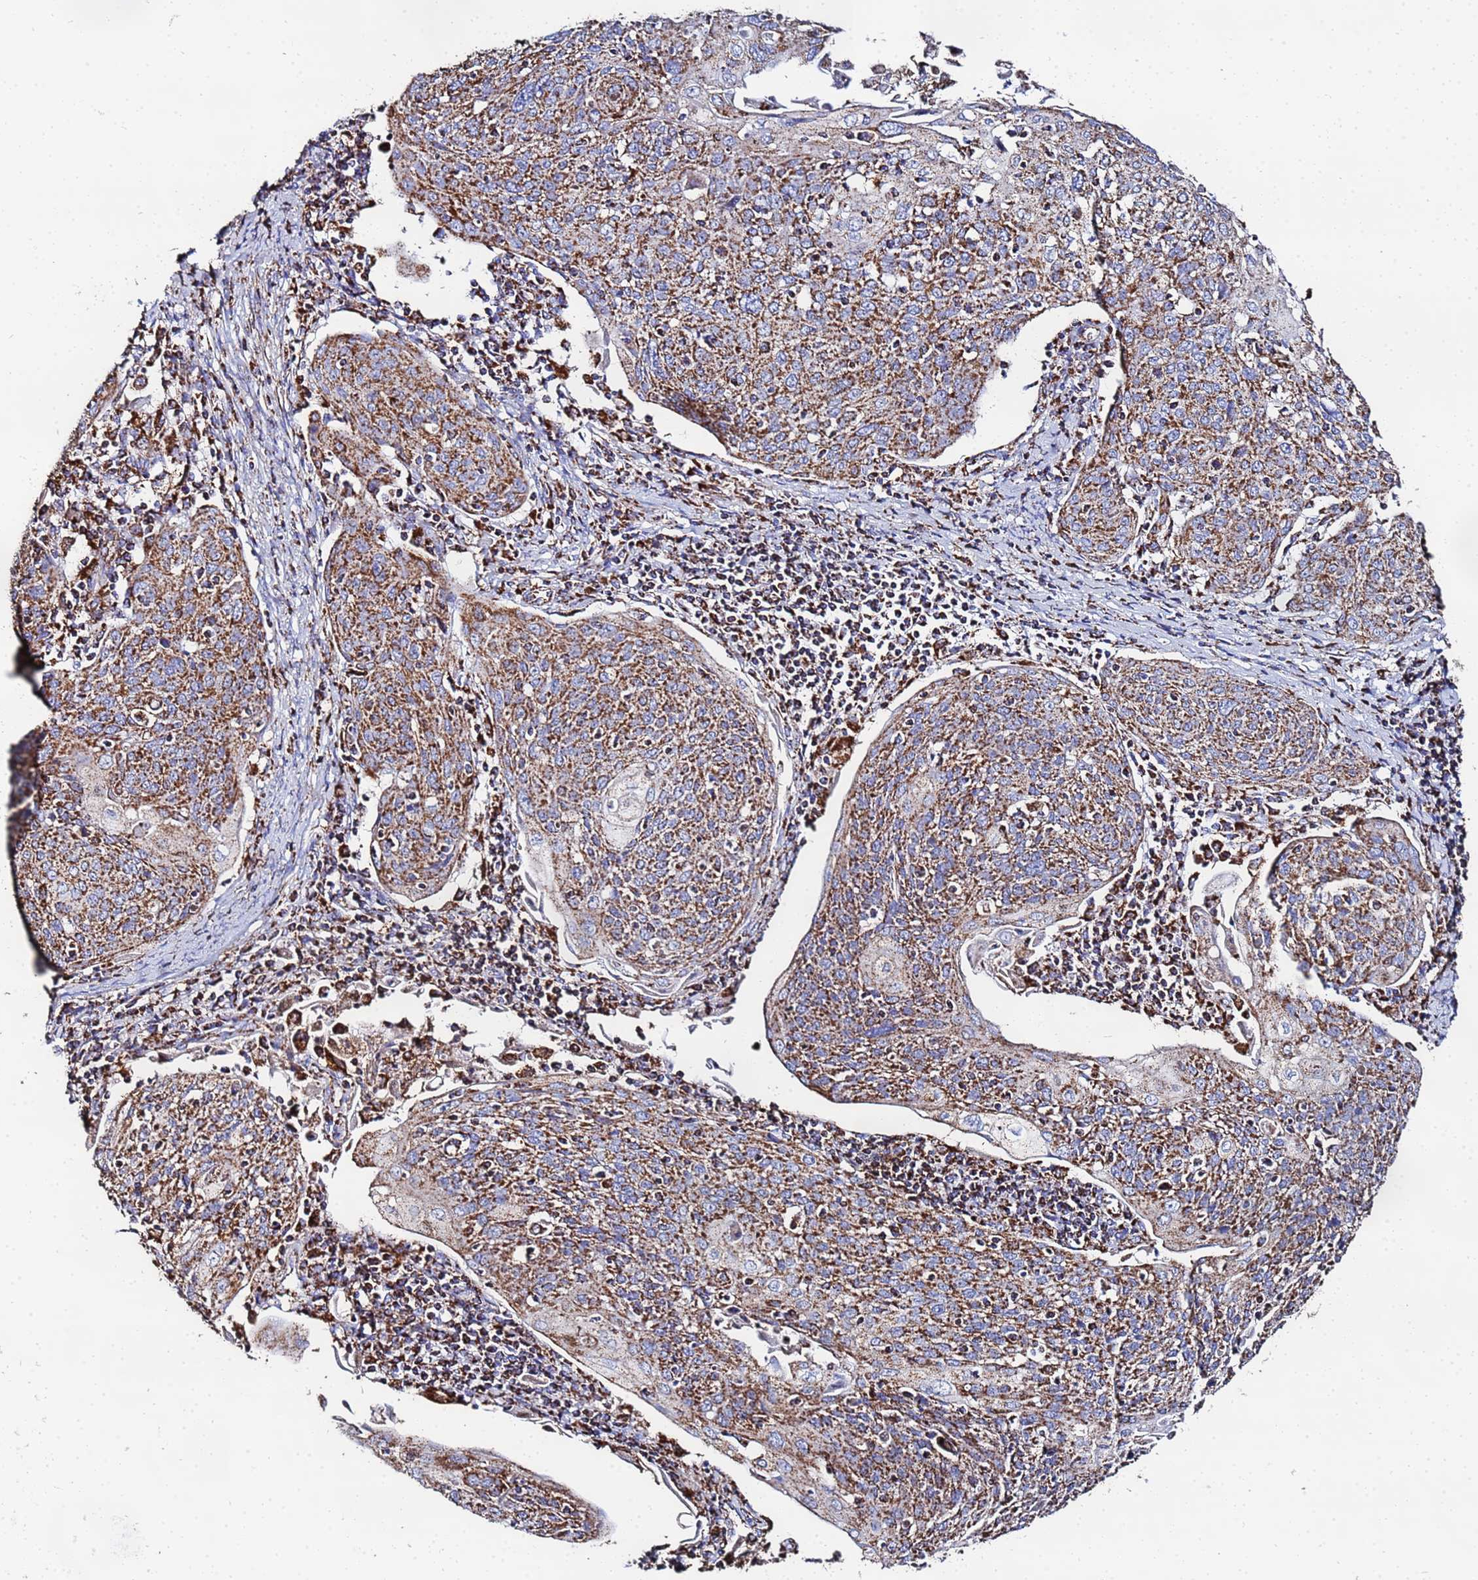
{"staining": {"intensity": "moderate", "quantity": ">75%", "location": "cytoplasmic/membranous"}, "tissue": "cervical cancer", "cell_type": "Tumor cells", "image_type": "cancer", "snomed": [{"axis": "morphology", "description": "Squamous cell carcinoma, NOS"}, {"axis": "topography", "description": "Cervix"}], "caption": "This micrograph shows squamous cell carcinoma (cervical) stained with immunohistochemistry (IHC) to label a protein in brown. The cytoplasmic/membranous of tumor cells show moderate positivity for the protein. Nuclei are counter-stained blue.", "gene": "GLUD1", "patient": {"sex": "female", "age": 67}}